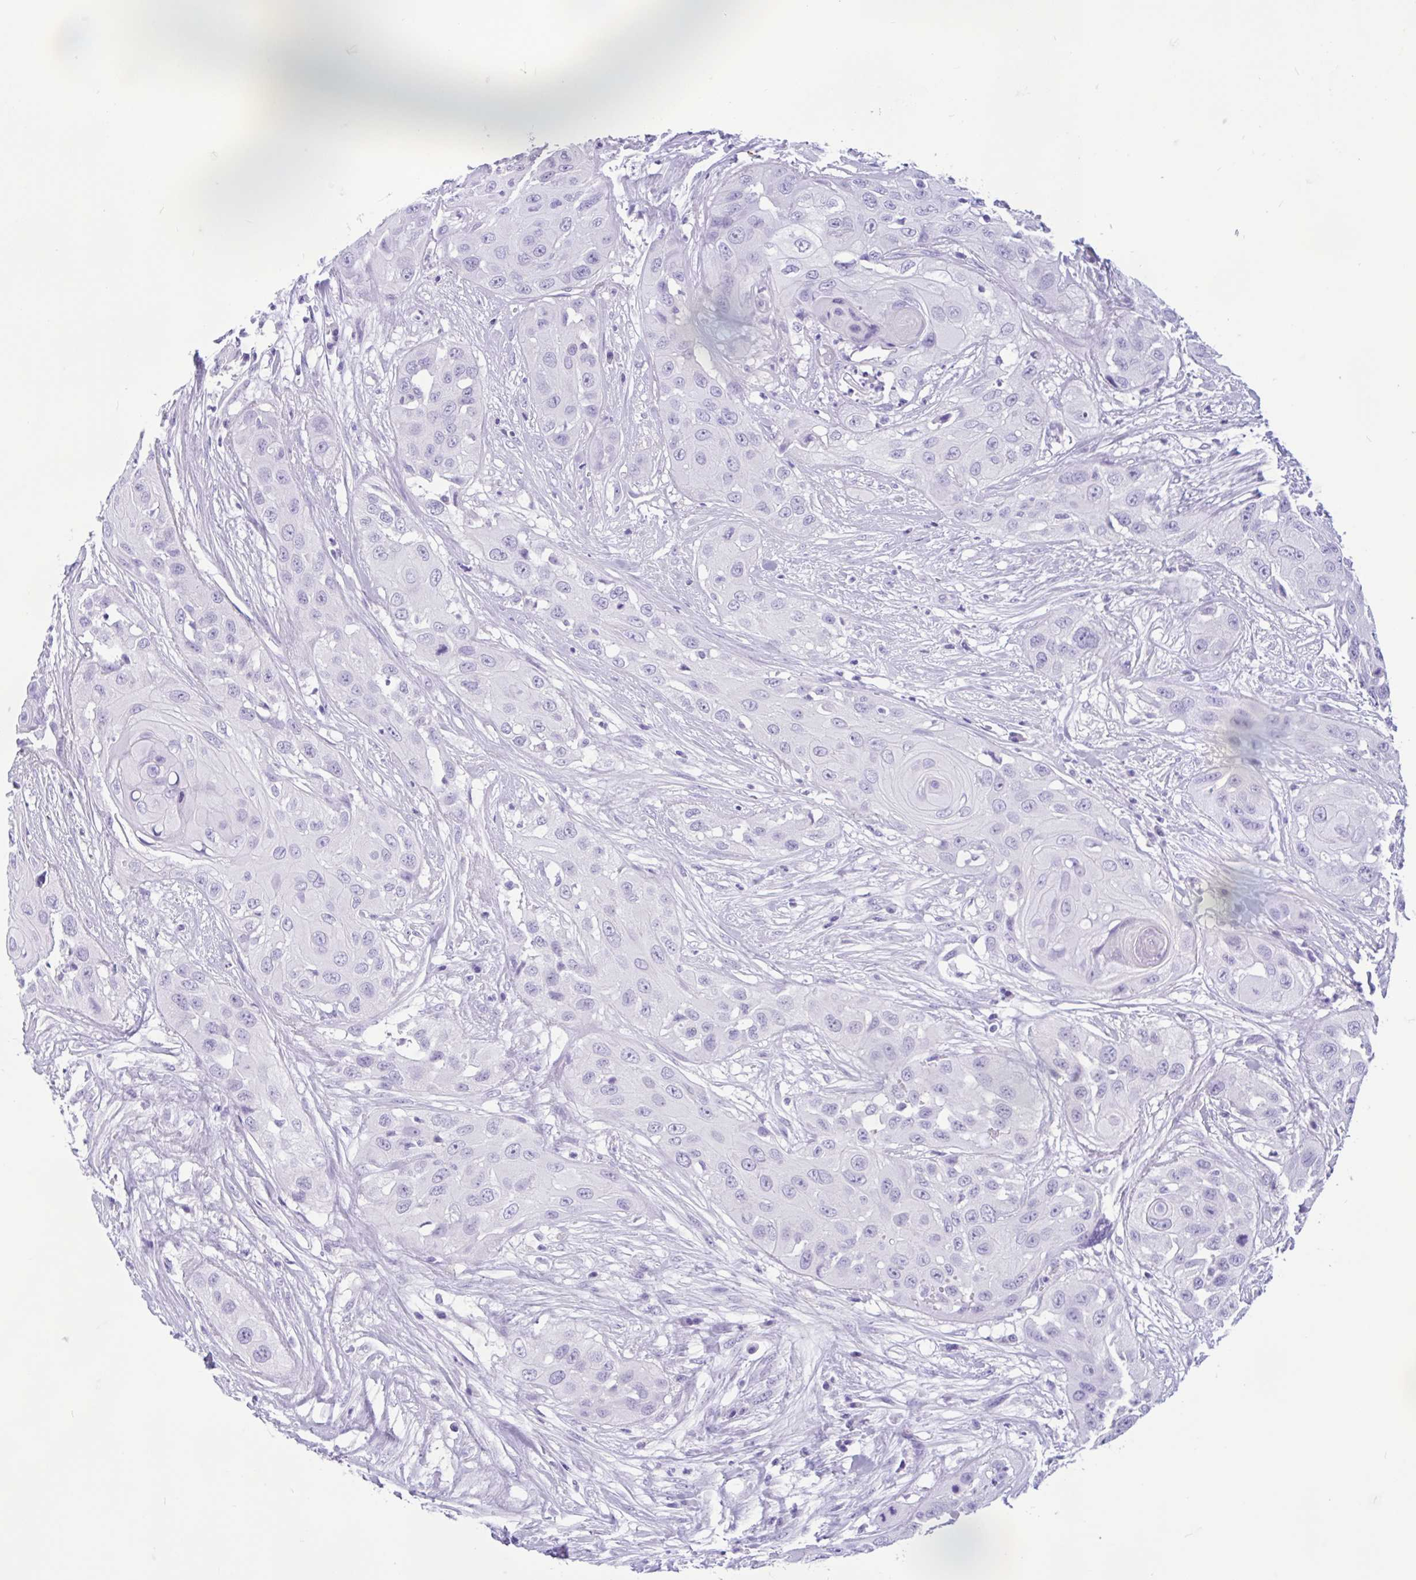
{"staining": {"intensity": "negative", "quantity": "none", "location": "none"}, "tissue": "head and neck cancer", "cell_type": "Tumor cells", "image_type": "cancer", "snomed": [{"axis": "morphology", "description": "Squamous cell carcinoma, NOS"}, {"axis": "topography", "description": "Head-Neck"}], "caption": "This is a micrograph of IHC staining of head and neck cancer, which shows no expression in tumor cells. The staining was performed using DAB to visualize the protein expression in brown, while the nuclei were stained in blue with hematoxylin (Magnification: 20x).", "gene": "ZNF319", "patient": {"sex": "male", "age": 83}}